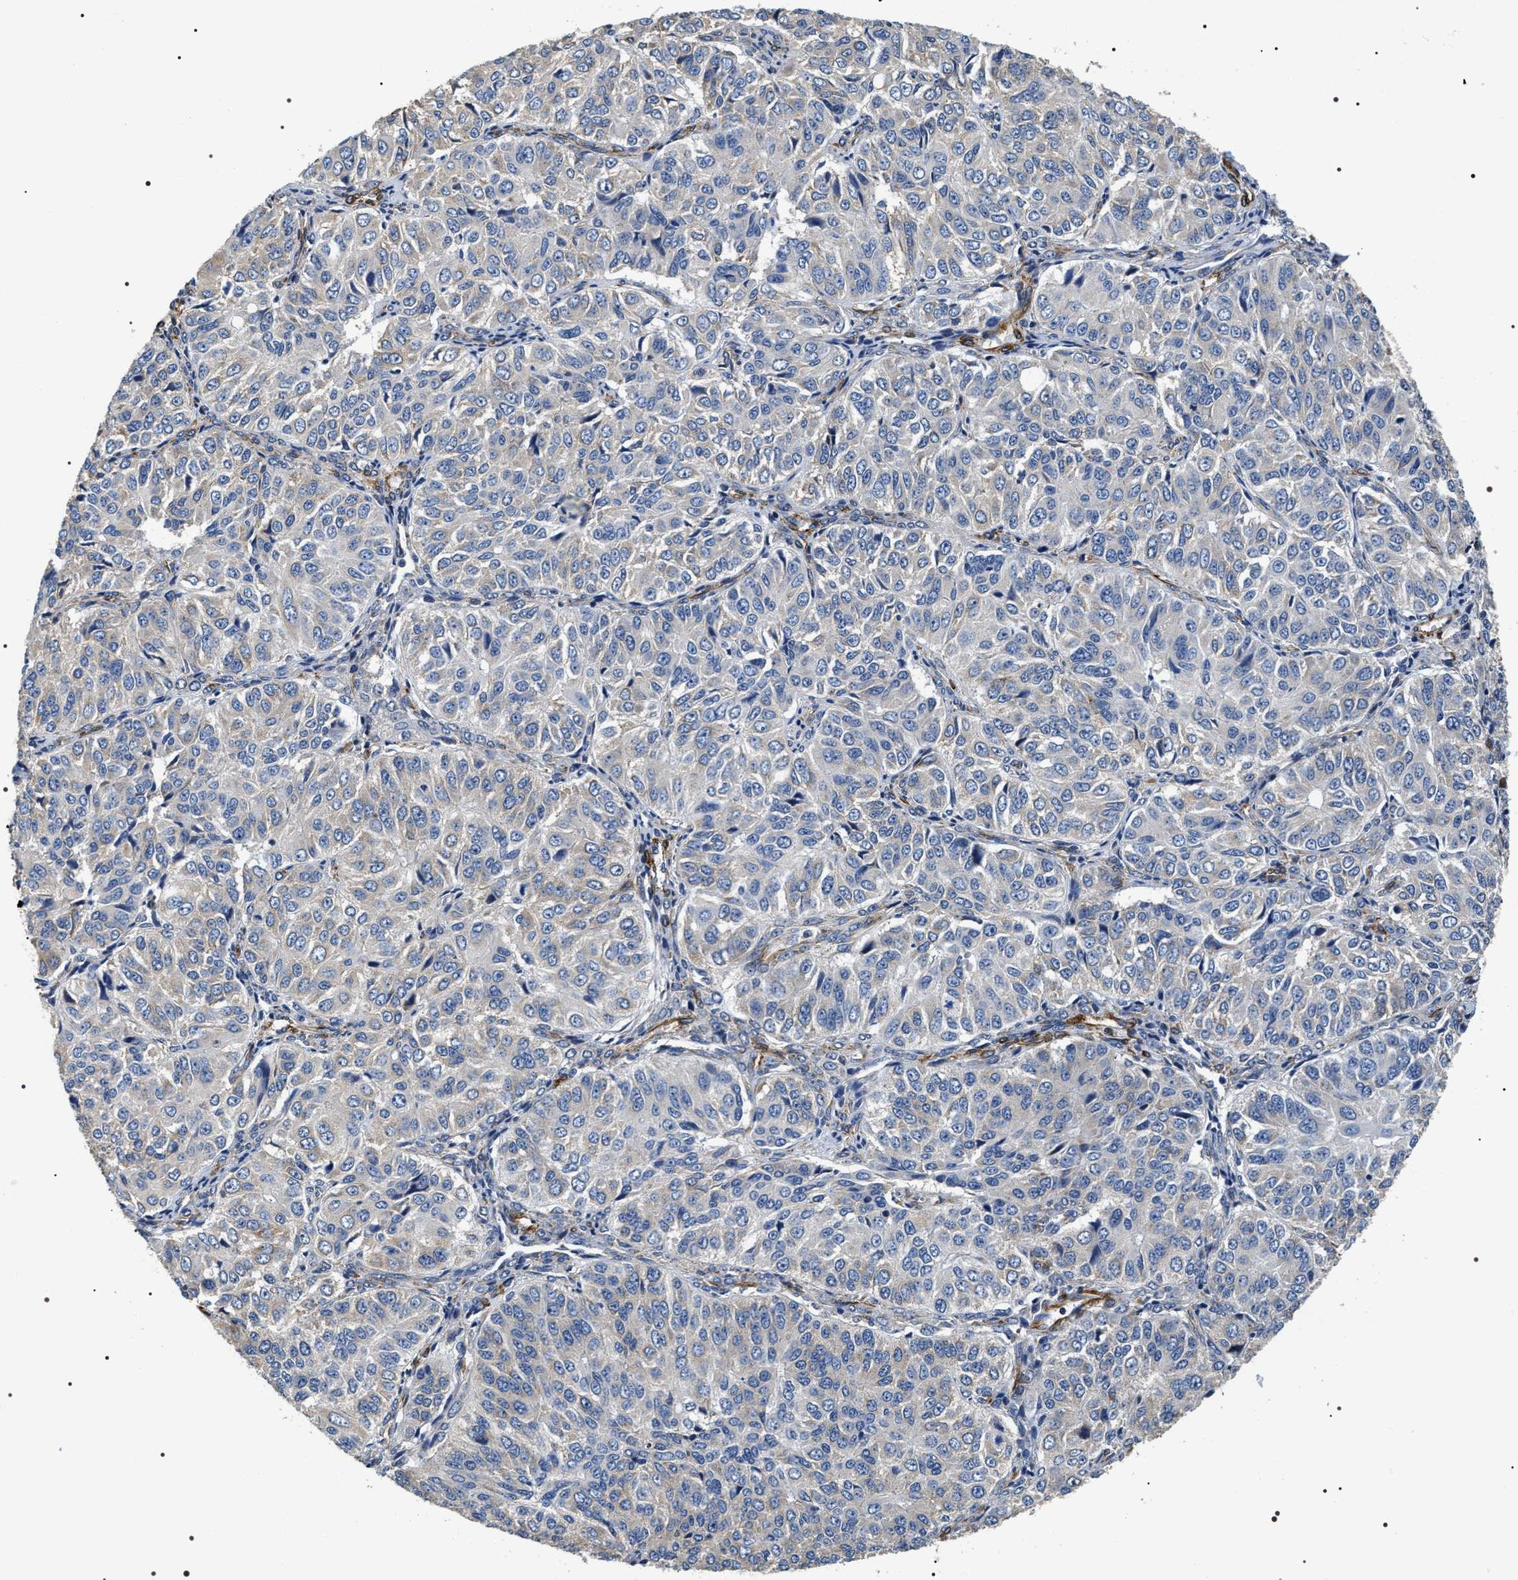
{"staining": {"intensity": "negative", "quantity": "none", "location": "none"}, "tissue": "ovarian cancer", "cell_type": "Tumor cells", "image_type": "cancer", "snomed": [{"axis": "morphology", "description": "Carcinoma, endometroid"}, {"axis": "topography", "description": "Ovary"}], "caption": "High magnification brightfield microscopy of ovarian endometroid carcinoma stained with DAB (brown) and counterstained with hematoxylin (blue): tumor cells show no significant positivity.", "gene": "ZC3HAV1L", "patient": {"sex": "female", "age": 51}}